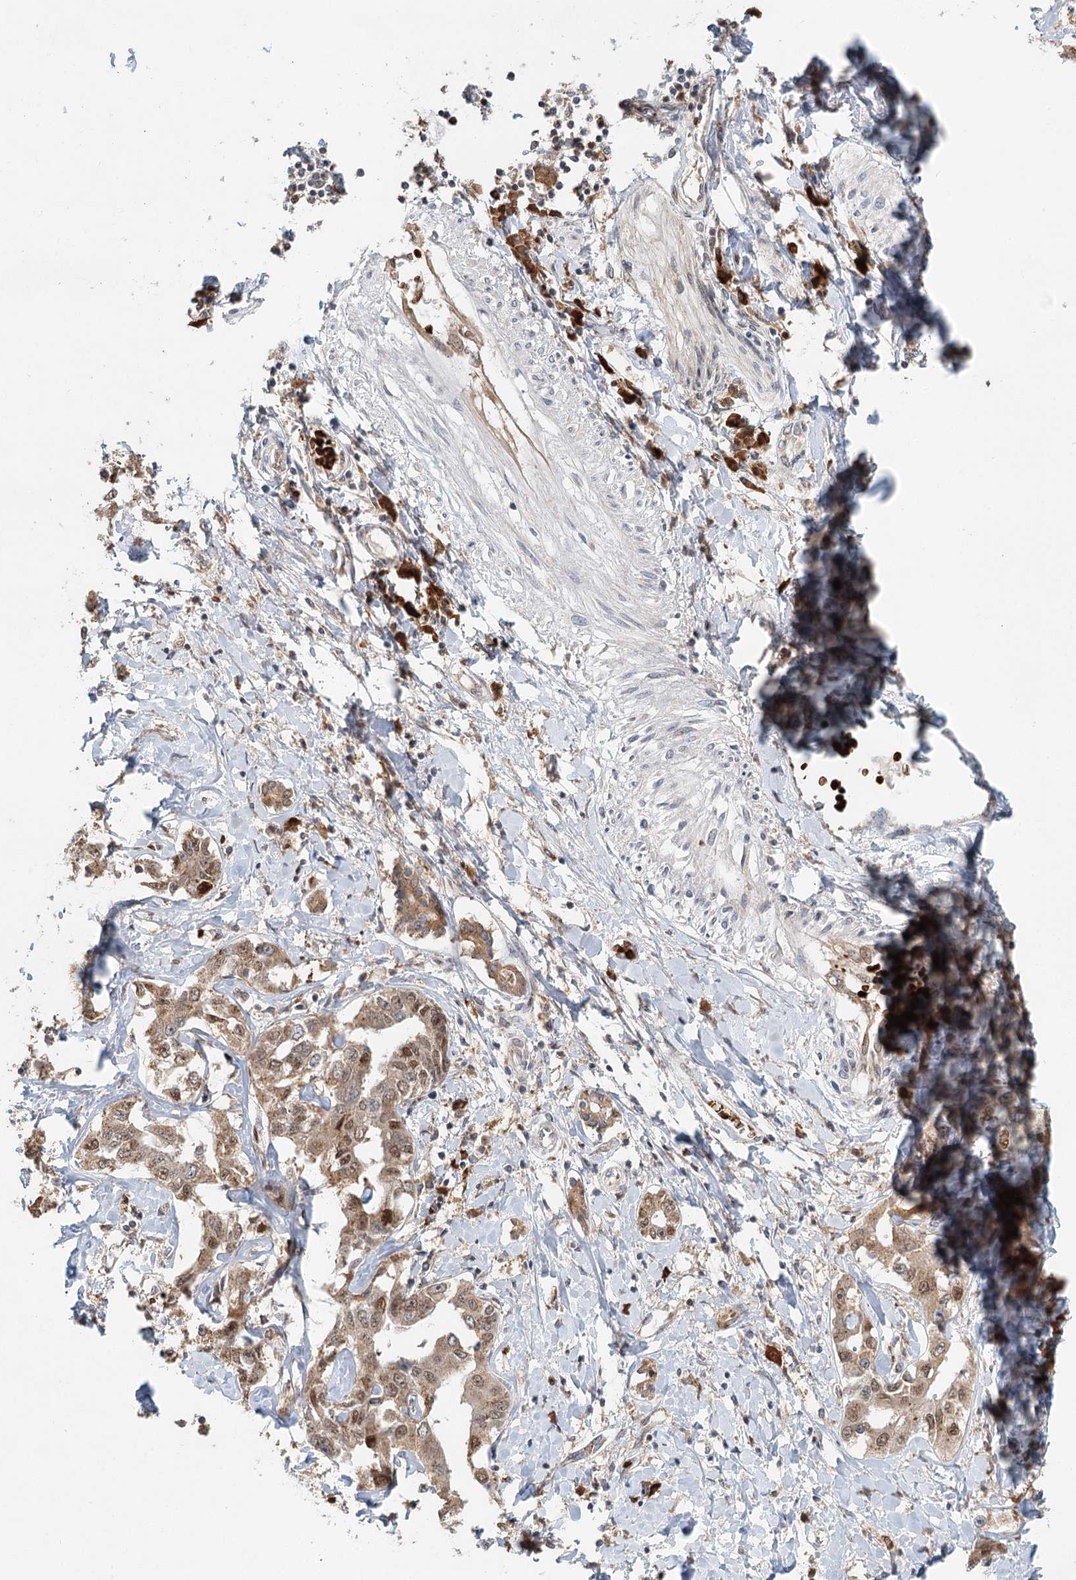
{"staining": {"intensity": "weak", "quantity": ">75%", "location": "cytoplasmic/membranous,nuclear"}, "tissue": "liver cancer", "cell_type": "Tumor cells", "image_type": "cancer", "snomed": [{"axis": "morphology", "description": "Cholangiocarcinoma"}, {"axis": "topography", "description": "Liver"}], "caption": "Immunohistochemistry (IHC) of cholangiocarcinoma (liver) shows low levels of weak cytoplasmic/membranous and nuclear expression in about >75% of tumor cells.", "gene": "ADK", "patient": {"sex": "male", "age": 59}}